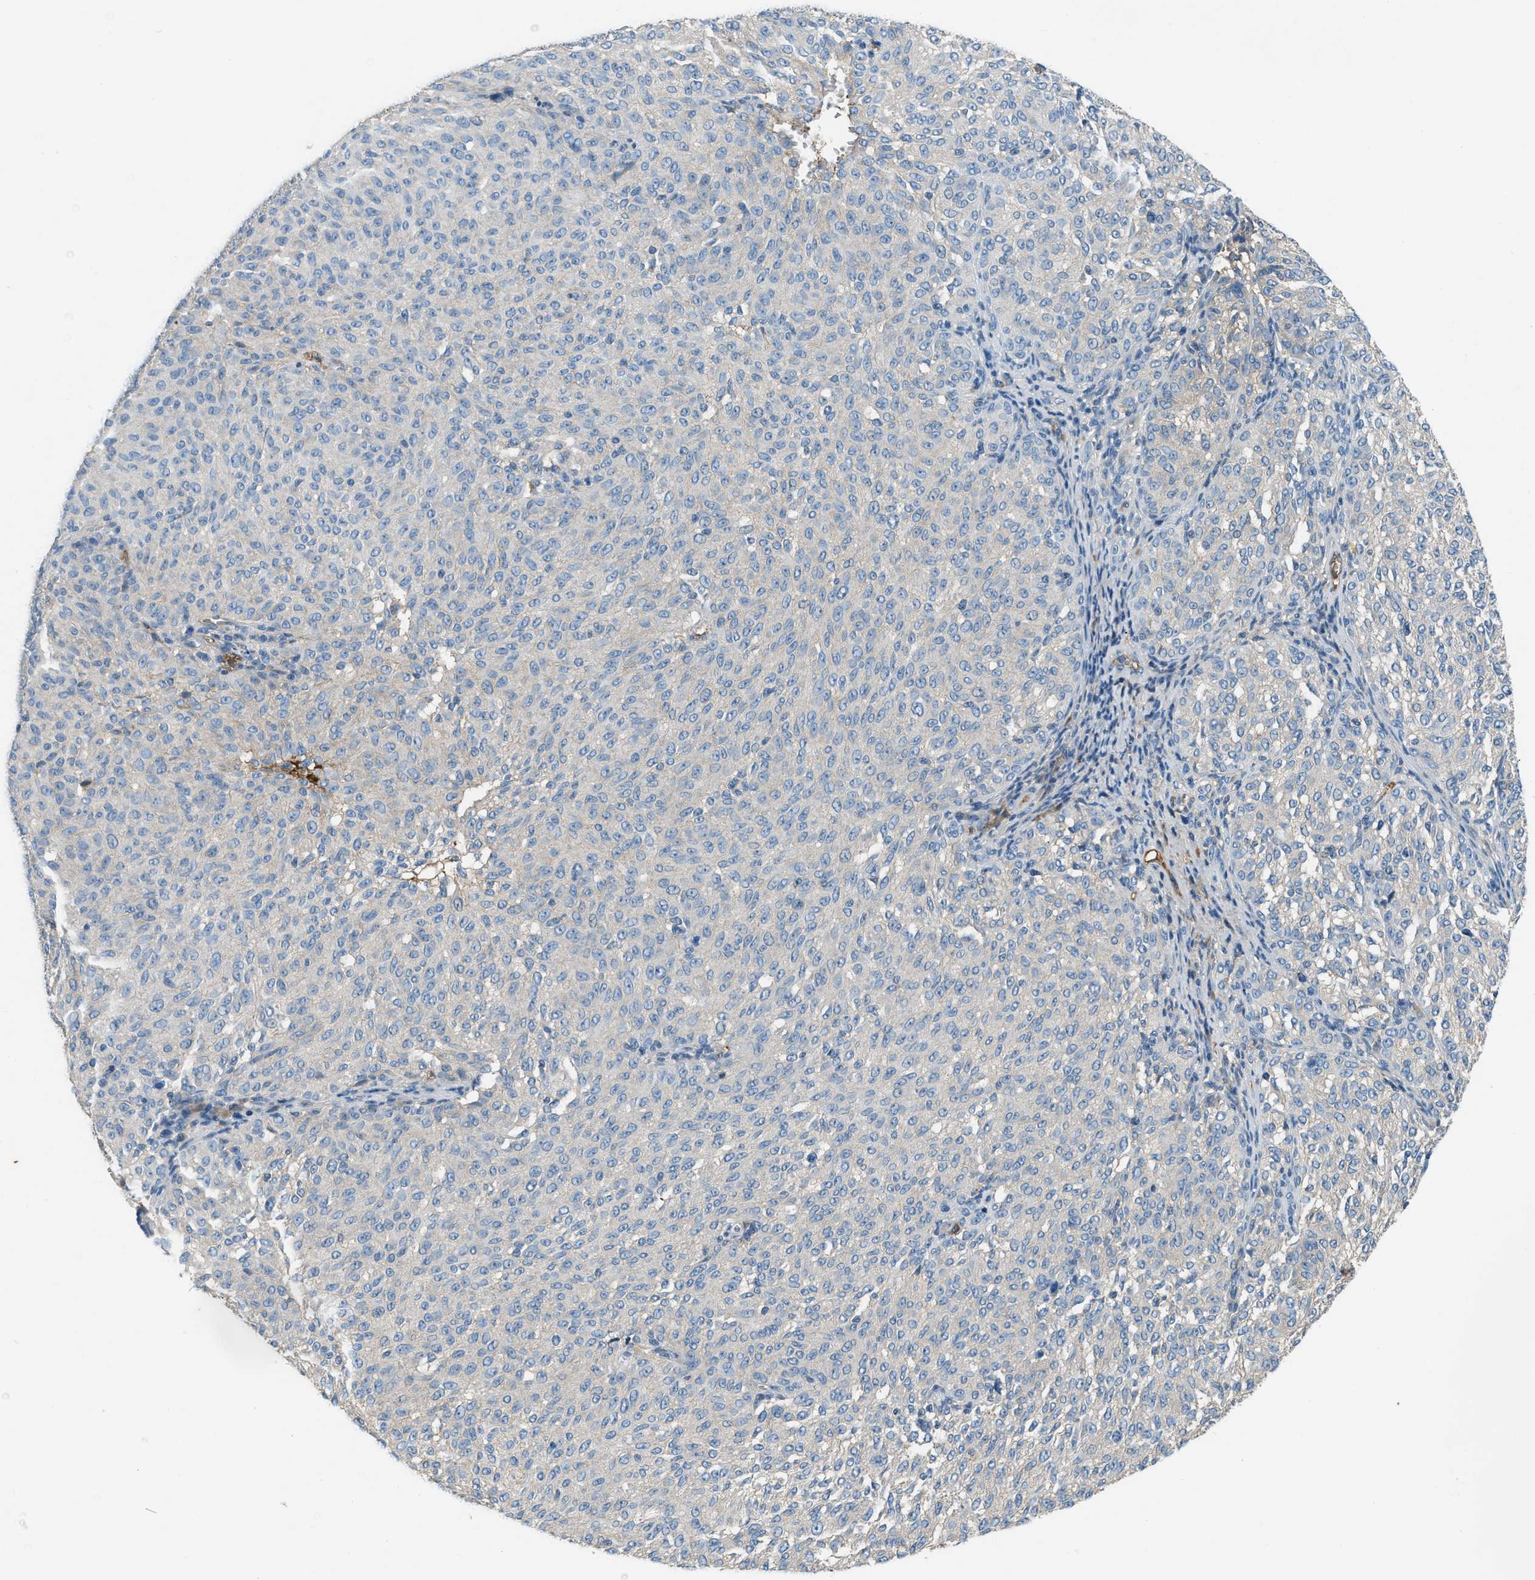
{"staining": {"intensity": "negative", "quantity": "none", "location": "none"}, "tissue": "melanoma", "cell_type": "Tumor cells", "image_type": "cancer", "snomed": [{"axis": "morphology", "description": "Malignant melanoma, NOS"}, {"axis": "topography", "description": "Skin"}], "caption": "The image reveals no staining of tumor cells in malignant melanoma.", "gene": "STC1", "patient": {"sex": "female", "age": 72}}